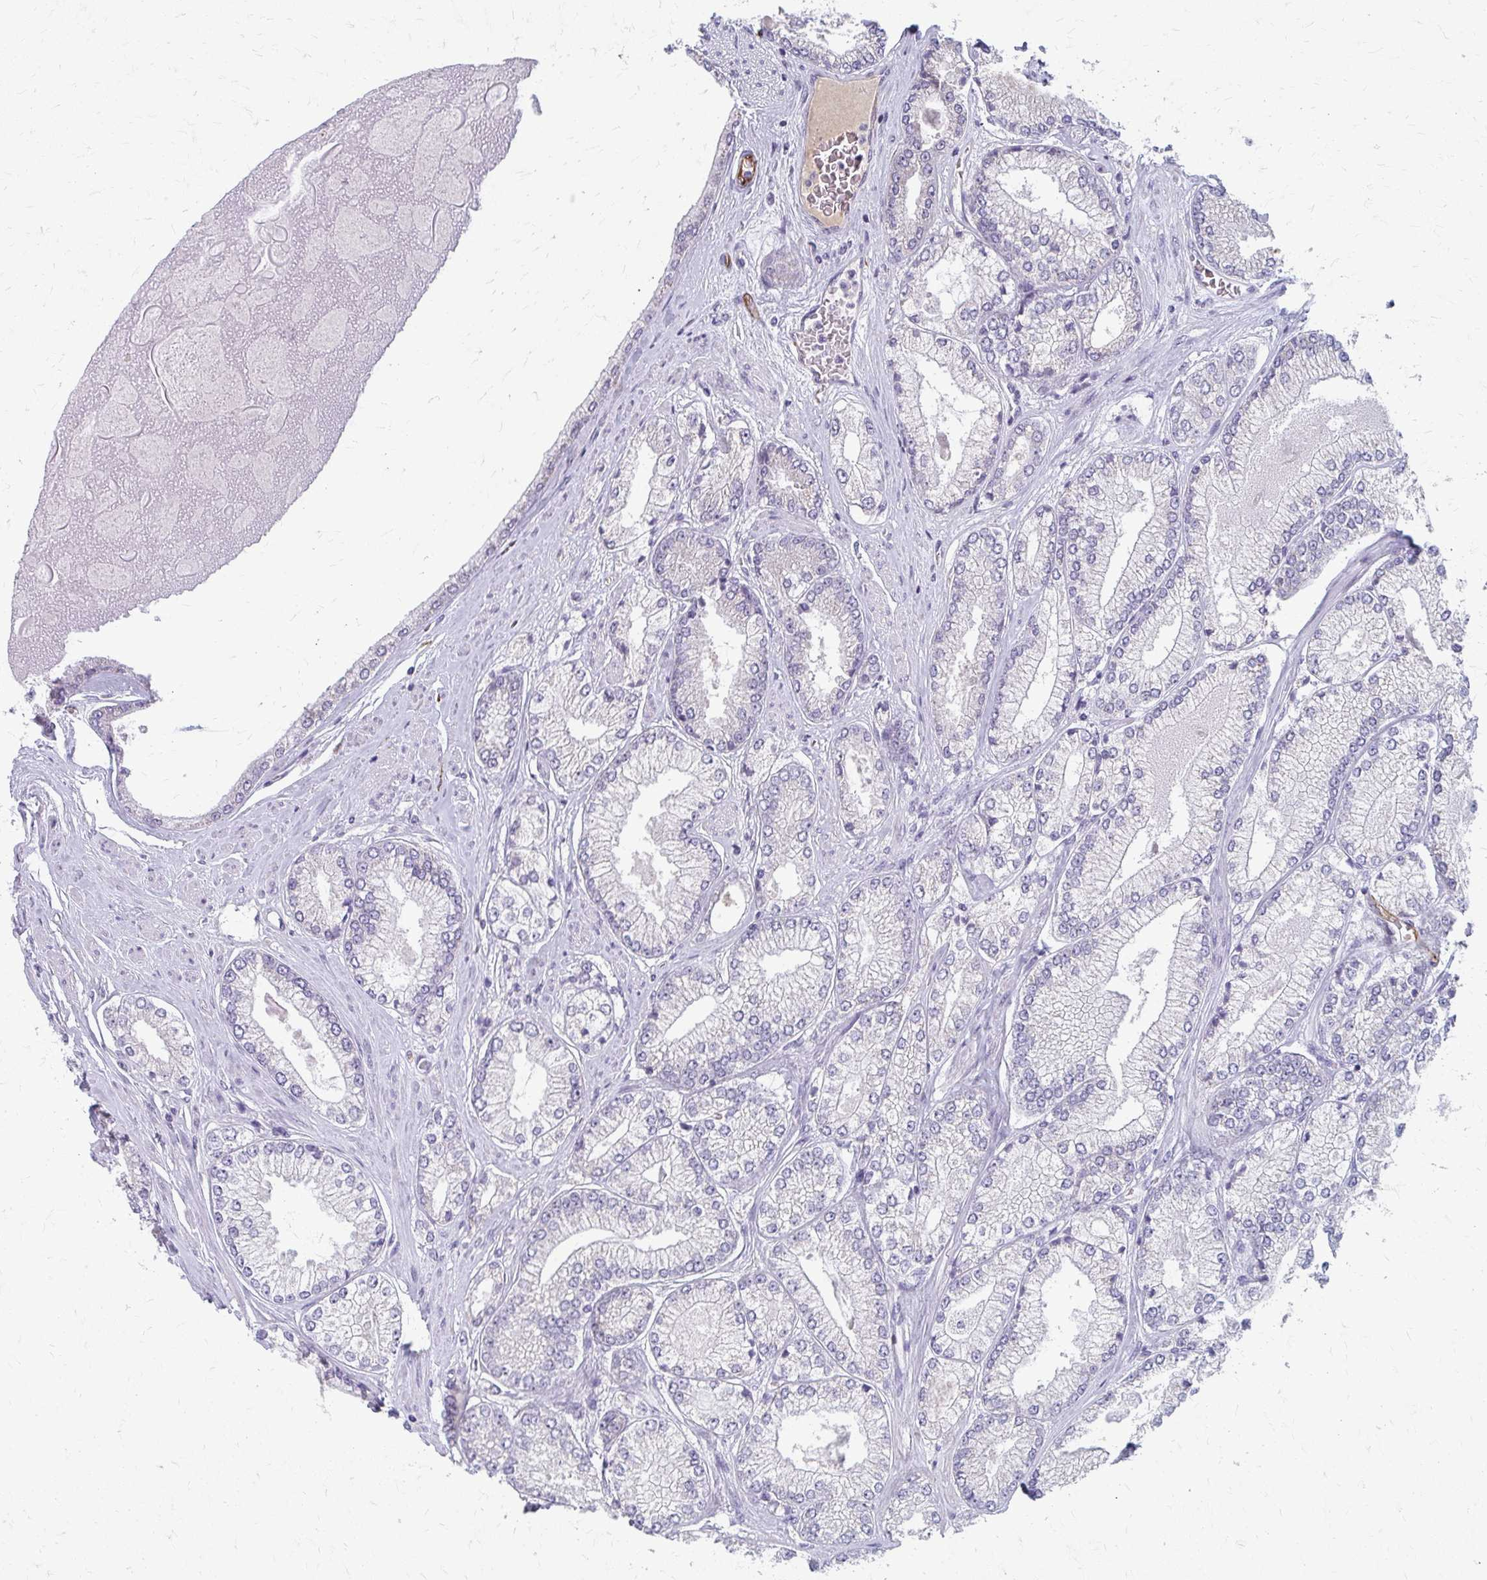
{"staining": {"intensity": "negative", "quantity": "none", "location": "none"}, "tissue": "prostate cancer", "cell_type": "Tumor cells", "image_type": "cancer", "snomed": [{"axis": "morphology", "description": "Adenocarcinoma, Low grade"}, {"axis": "topography", "description": "Prostate"}], "caption": "Tumor cells show no significant protein positivity in prostate low-grade adenocarcinoma. (DAB immunohistochemistry, high magnification).", "gene": "ADIPOQ", "patient": {"sex": "male", "age": 67}}